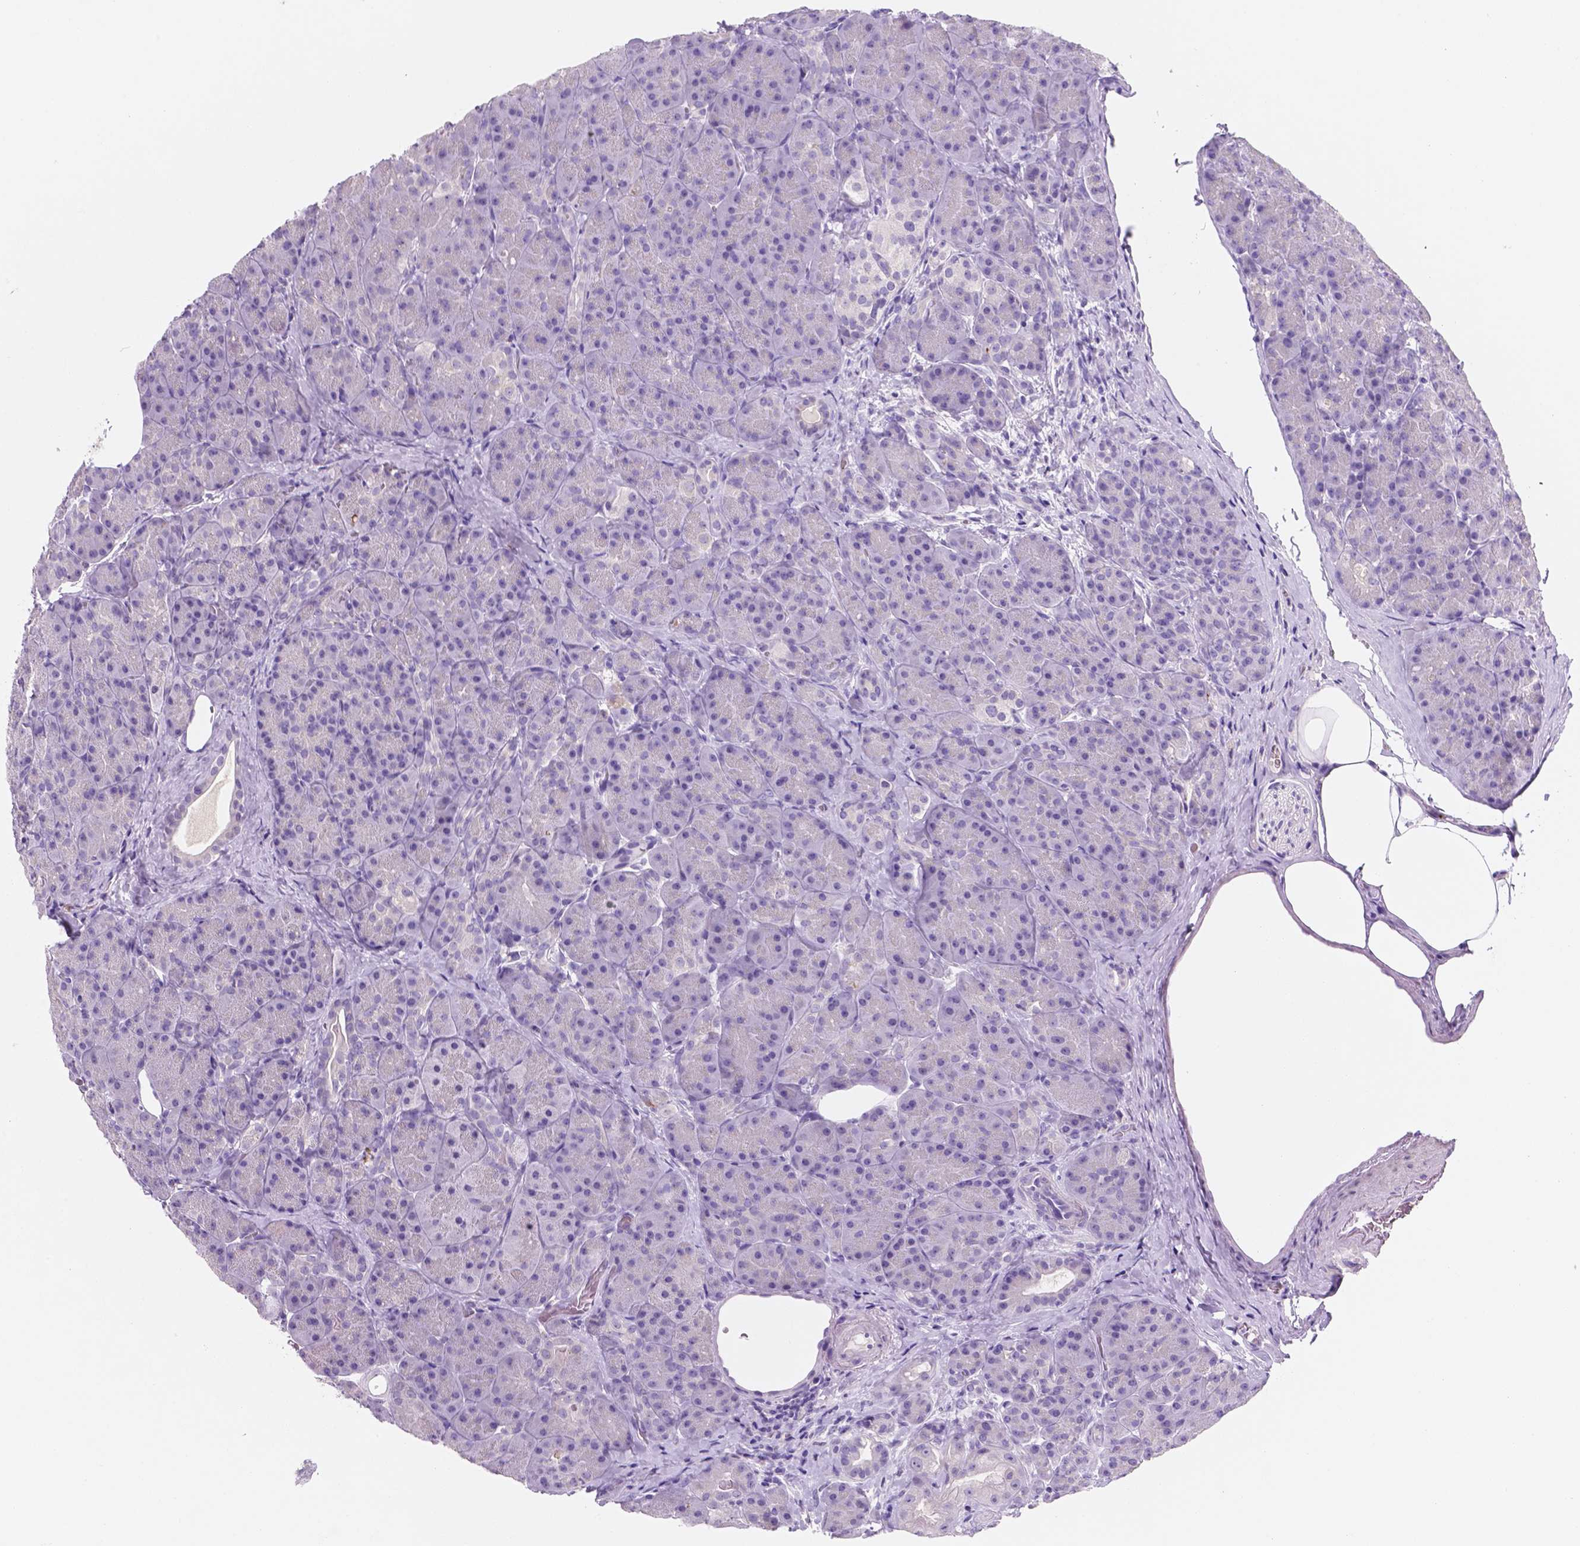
{"staining": {"intensity": "negative", "quantity": "none", "location": "none"}, "tissue": "pancreas", "cell_type": "Exocrine glandular cells", "image_type": "normal", "snomed": [{"axis": "morphology", "description": "Normal tissue, NOS"}, {"axis": "topography", "description": "Pancreas"}], "caption": "A high-resolution micrograph shows immunohistochemistry (IHC) staining of normal pancreas, which exhibits no significant positivity in exocrine glandular cells. (DAB immunohistochemistry (IHC) with hematoxylin counter stain).", "gene": "EBLN2", "patient": {"sex": "male", "age": 57}}